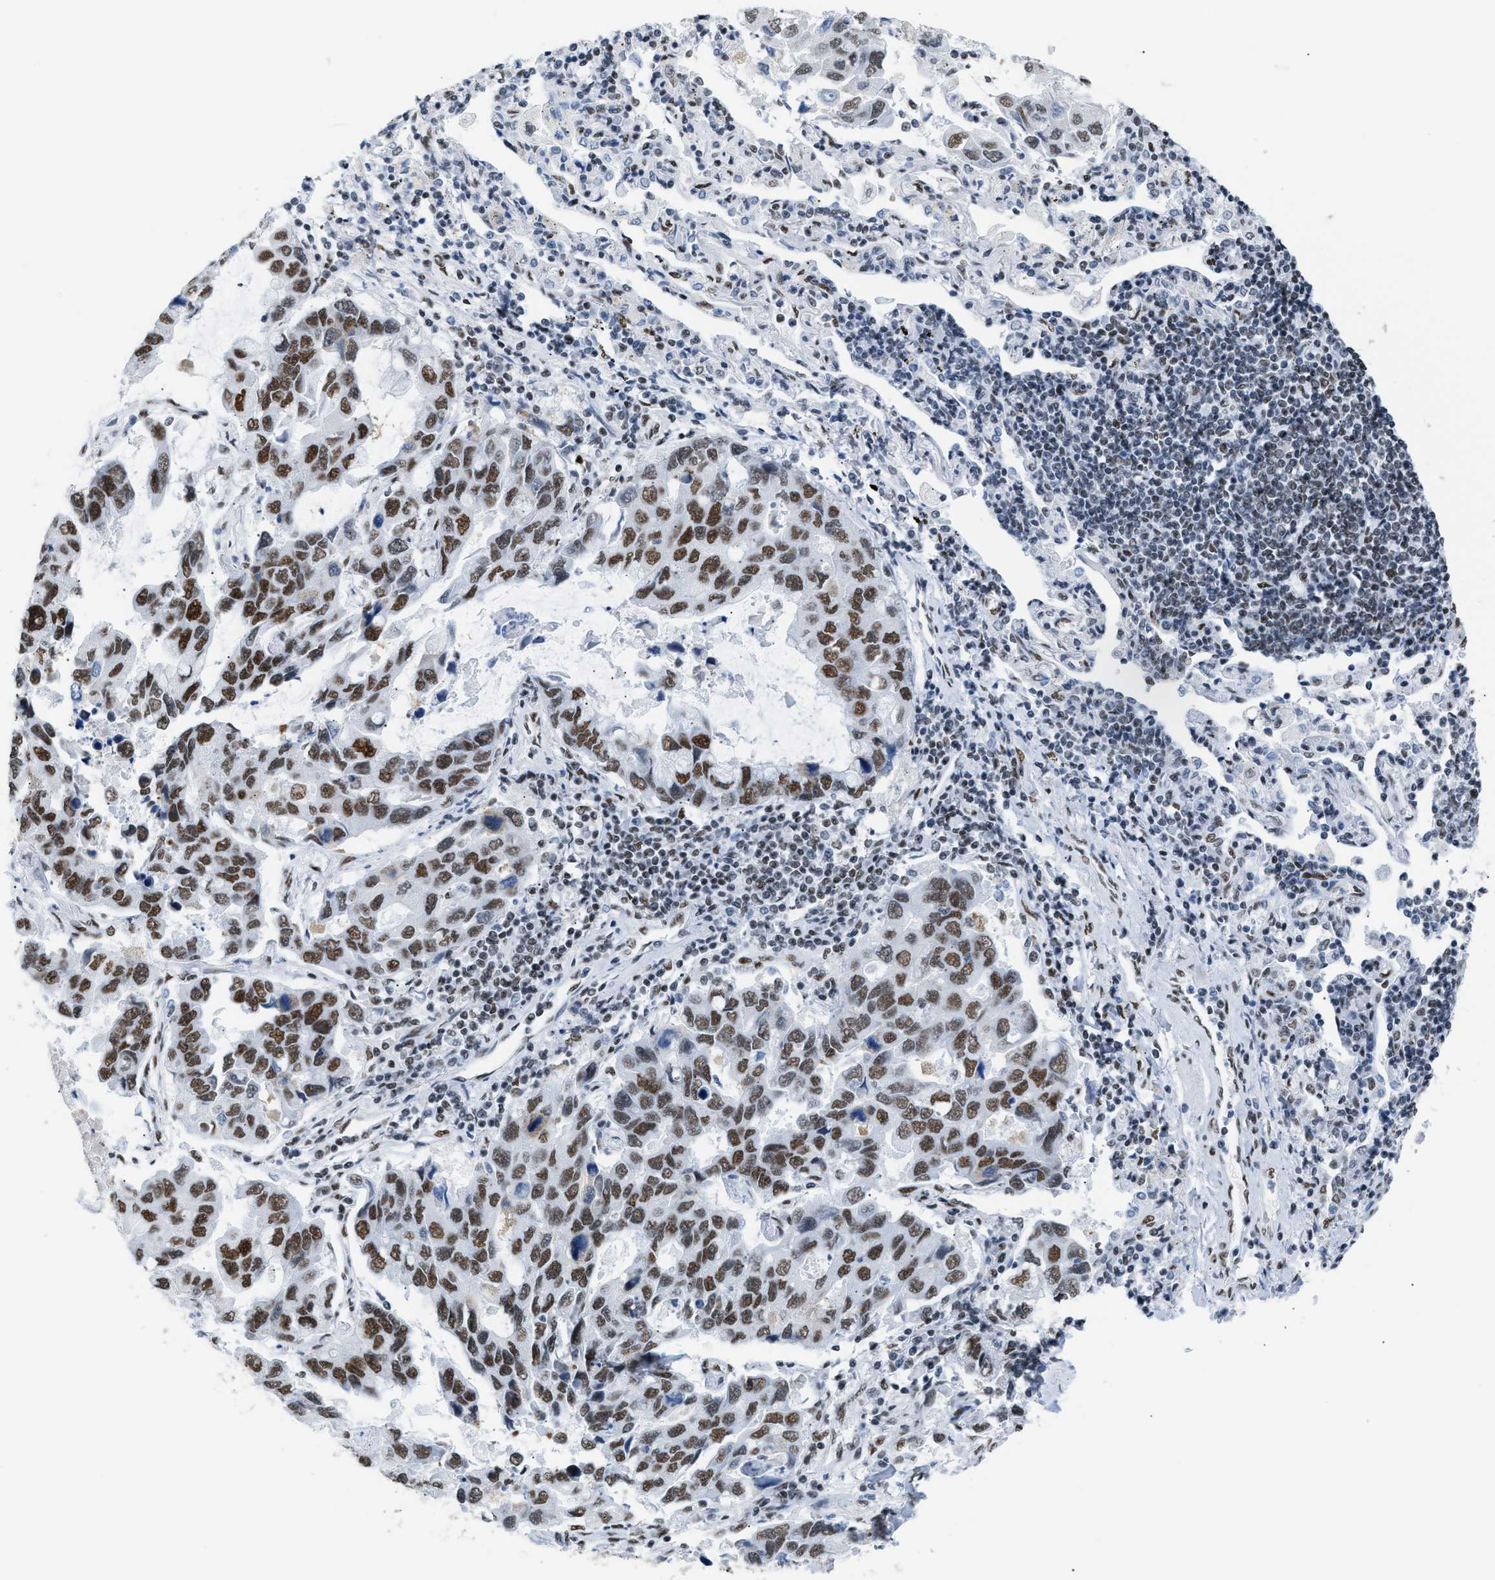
{"staining": {"intensity": "moderate", "quantity": ">75%", "location": "nuclear"}, "tissue": "lung cancer", "cell_type": "Tumor cells", "image_type": "cancer", "snomed": [{"axis": "morphology", "description": "Adenocarcinoma, NOS"}, {"axis": "topography", "description": "Lung"}], "caption": "IHC photomicrograph of neoplastic tissue: human lung adenocarcinoma stained using IHC demonstrates medium levels of moderate protein expression localized specifically in the nuclear of tumor cells, appearing as a nuclear brown color.", "gene": "CCAR2", "patient": {"sex": "male", "age": 64}}